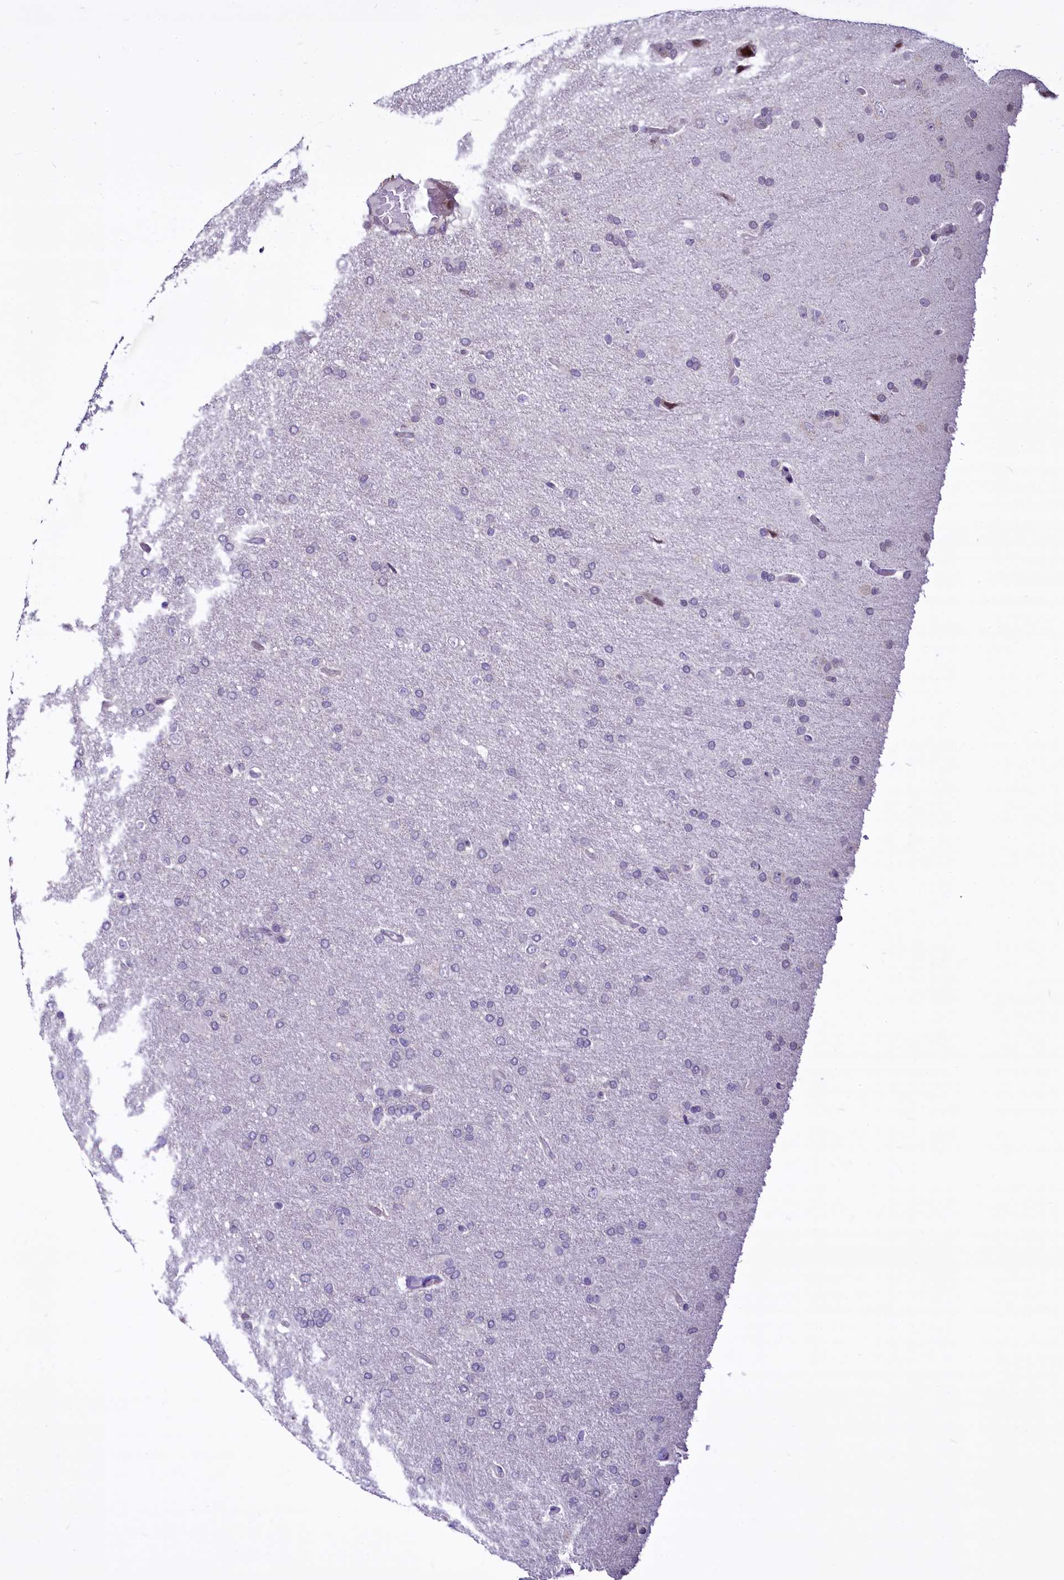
{"staining": {"intensity": "negative", "quantity": "none", "location": "none"}, "tissue": "glioma", "cell_type": "Tumor cells", "image_type": "cancer", "snomed": [{"axis": "morphology", "description": "Glioma, malignant, High grade"}, {"axis": "topography", "description": "Brain"}], "caption": "A high-resolution image shows IHC staining of glioma, which reveals no significant expression in tumor cells.", "gene": "BANK1", "patient": {"sex": "male", "age": 72}}